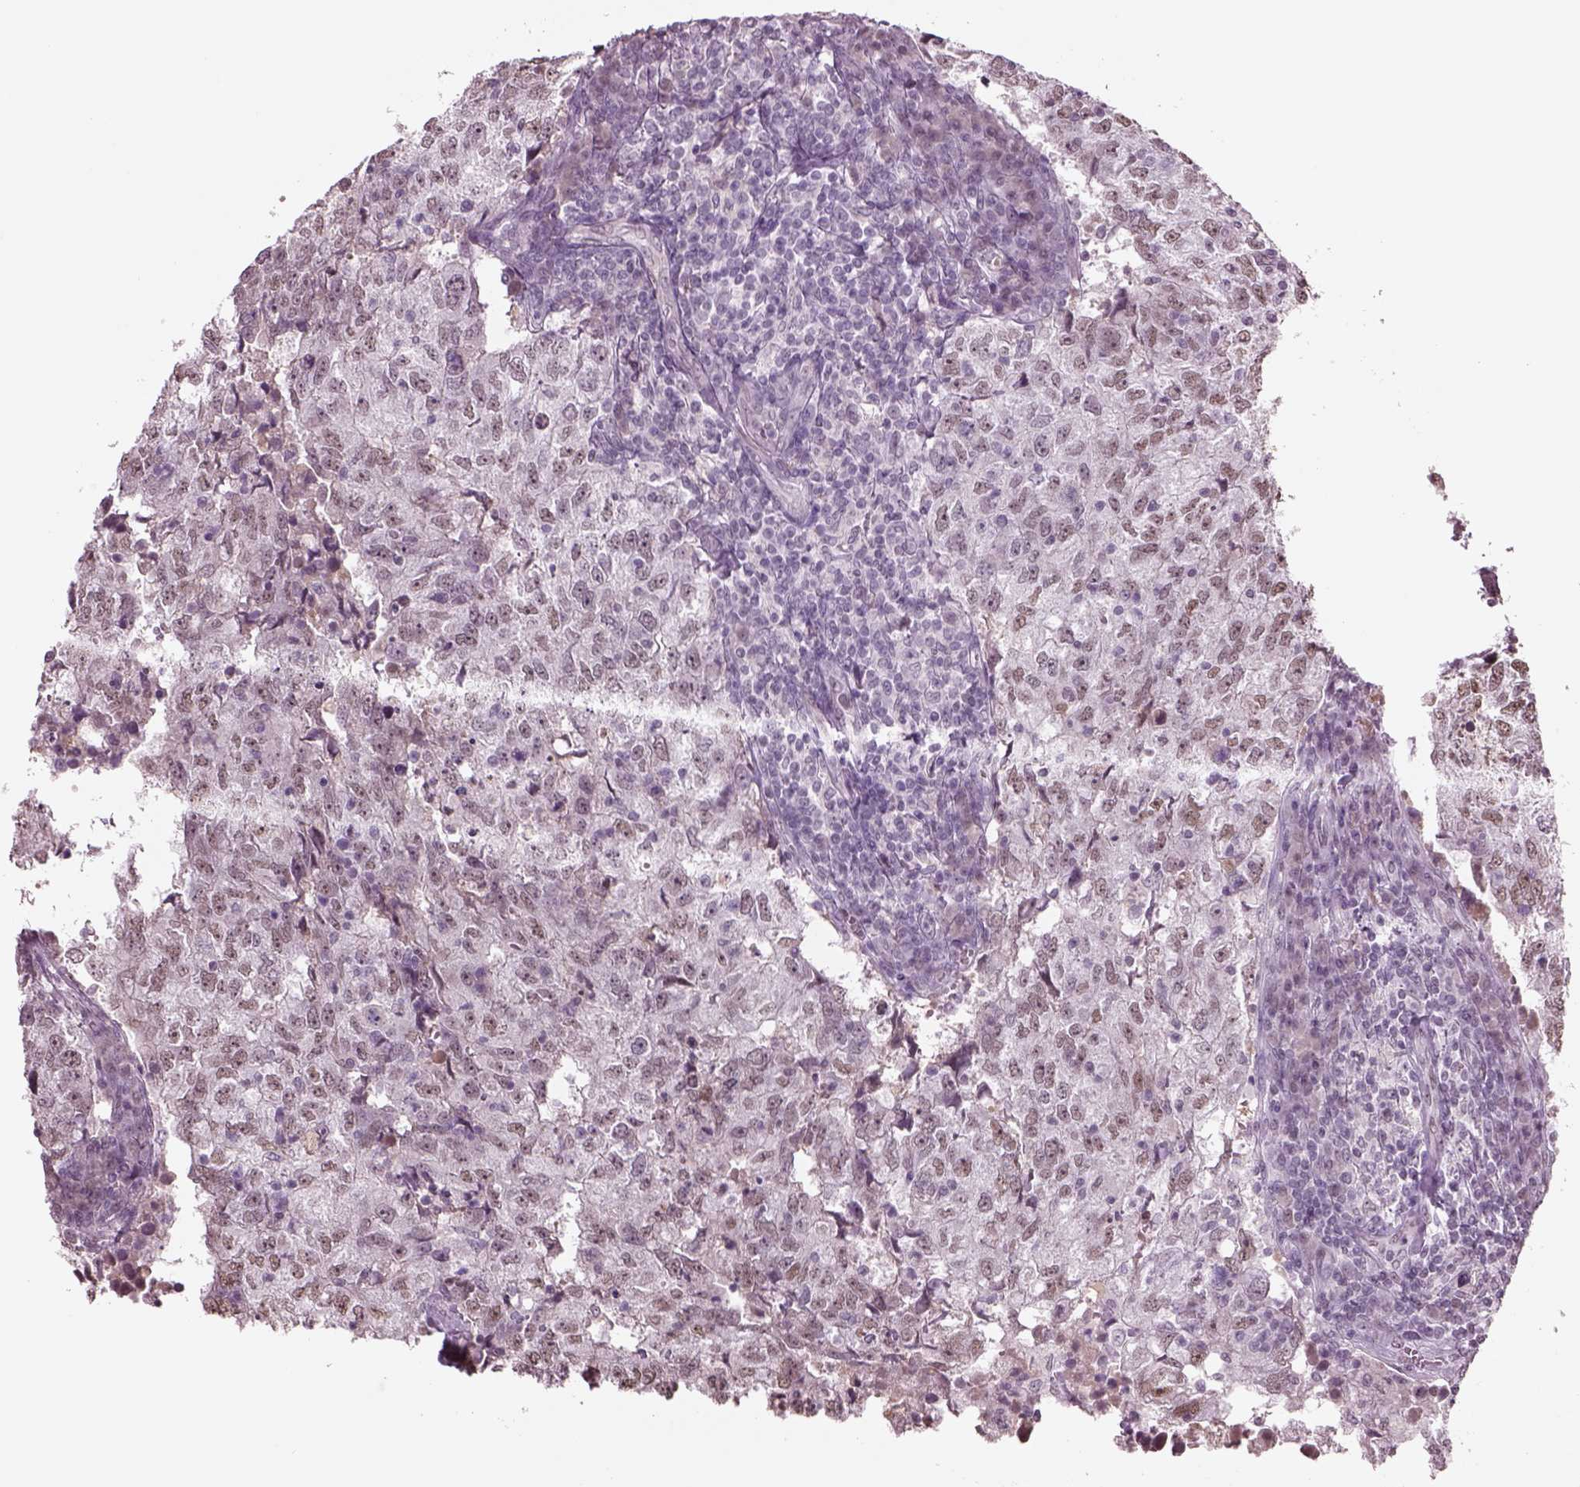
{"staining": {"intensity": "weak", "quantity": "25%-75%", "location": "nuclear"}, "tissue": "breast cancer", "cell_type": "Tumor cells", "image_type": "cancer", "snomed": [{"axis": "morphology", "description": "Duct carcinoma"}, {"axis": "topography", "description": "Breast"}], "caption": "Immunohistochemistry (IHC) of human breast cancer (intraductal carcinoma) shows low levels of weak nuclear staining in about 25%-75% of tumor cells.", "gene": "SEPHS1", "patient": {"sex": "female", "age": 30}}